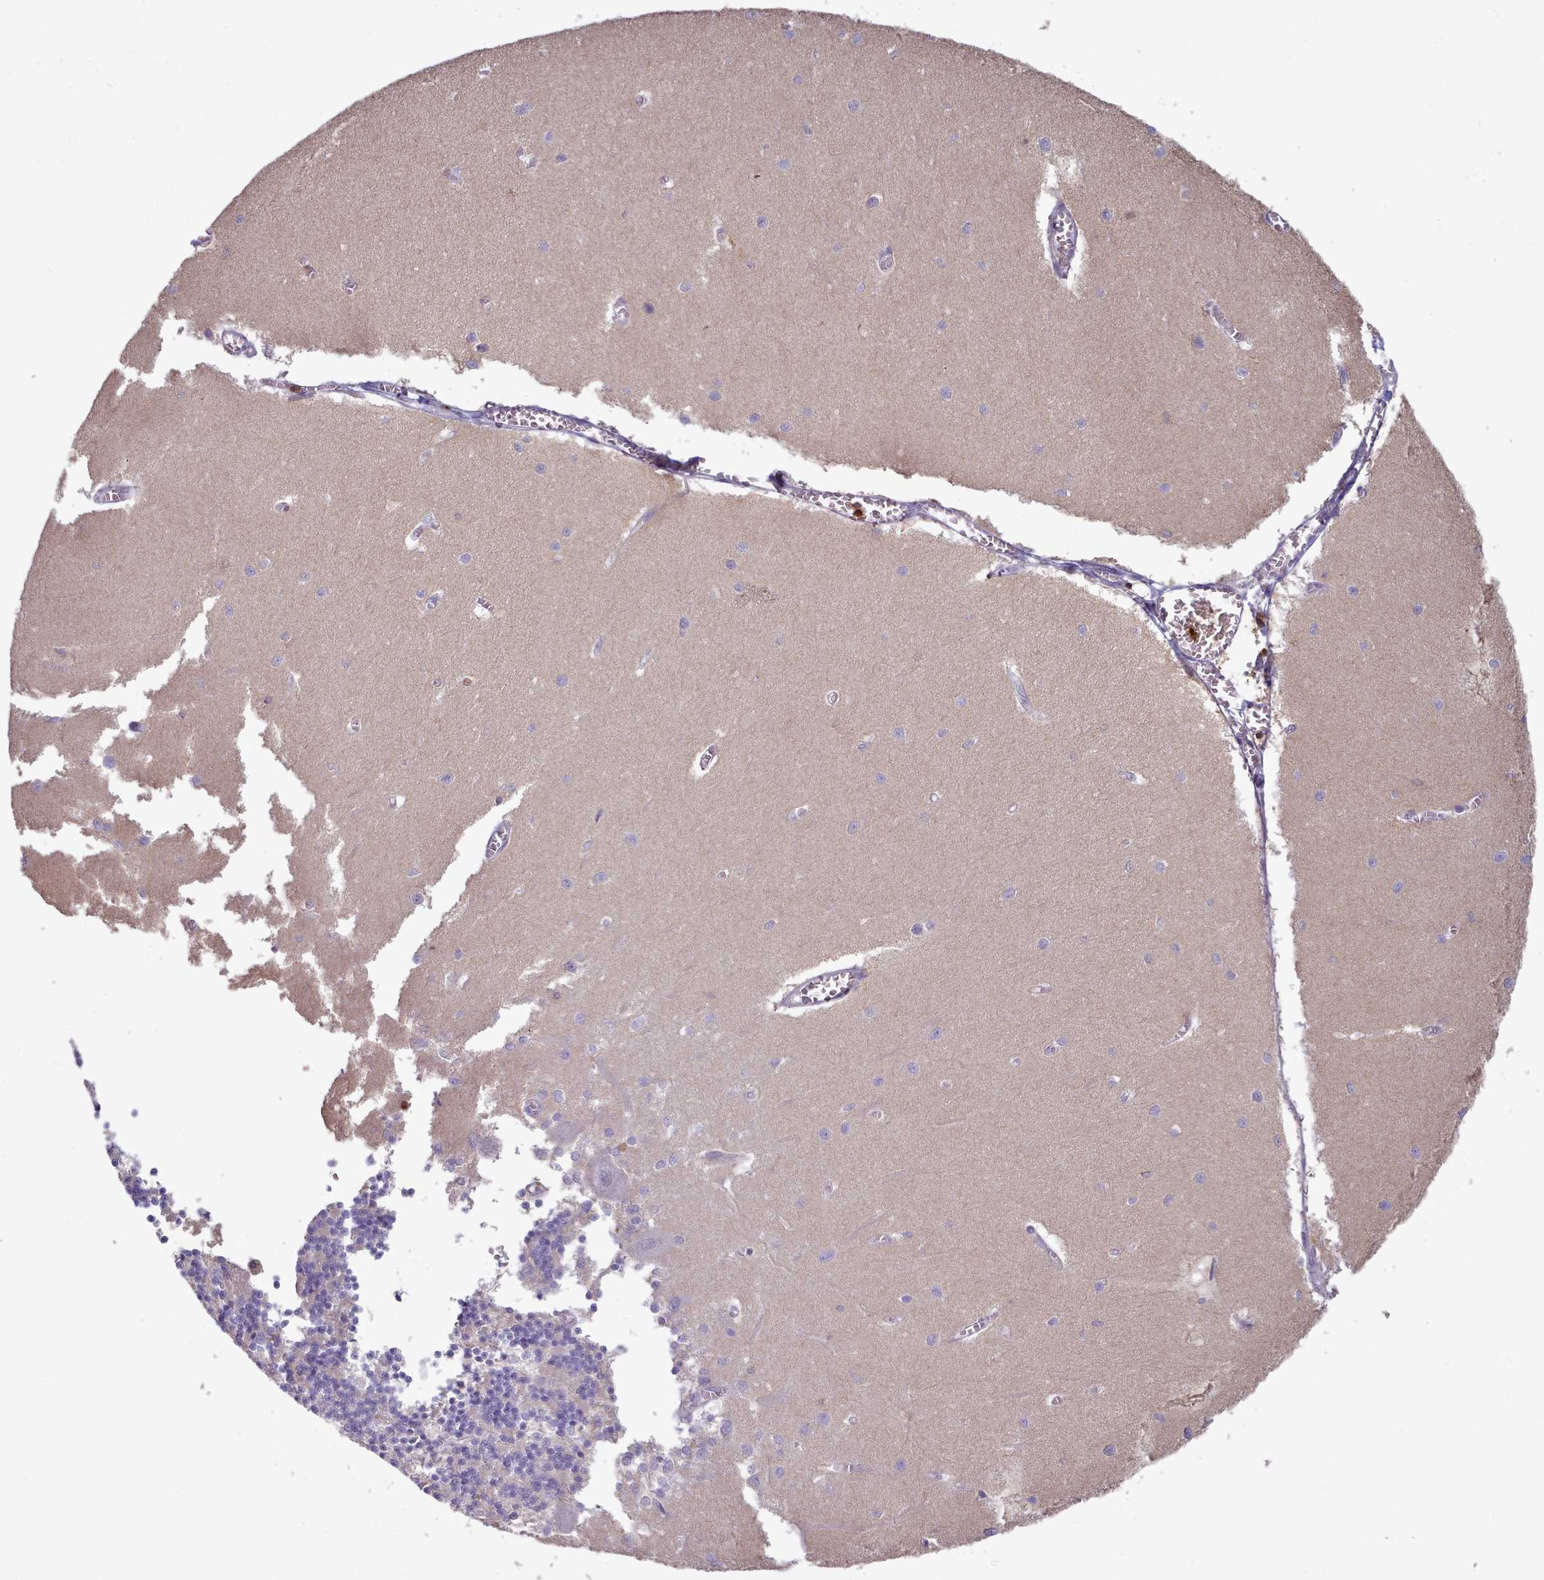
{"staining": {"intensity": "negative", "quantity": "none", "location": "none"}, "tissue": "cerebellum", "cell_type": "Cells in granular layer", "image_type": "normal", "snomed": [{"axis": "morphology", "description": "Normal tissue, NOS"}, {"axis": "topography", "description": "Cerebellum"}], "caption": "This photomicrograph is of unremarkable cerebellum stained with IHC to label a protein in brown with the nuclei are counter-stained blue. There is no expression in cells in granular layer.", "gene": "RAC1", "patient": {"sex": "male", "age": 37}}